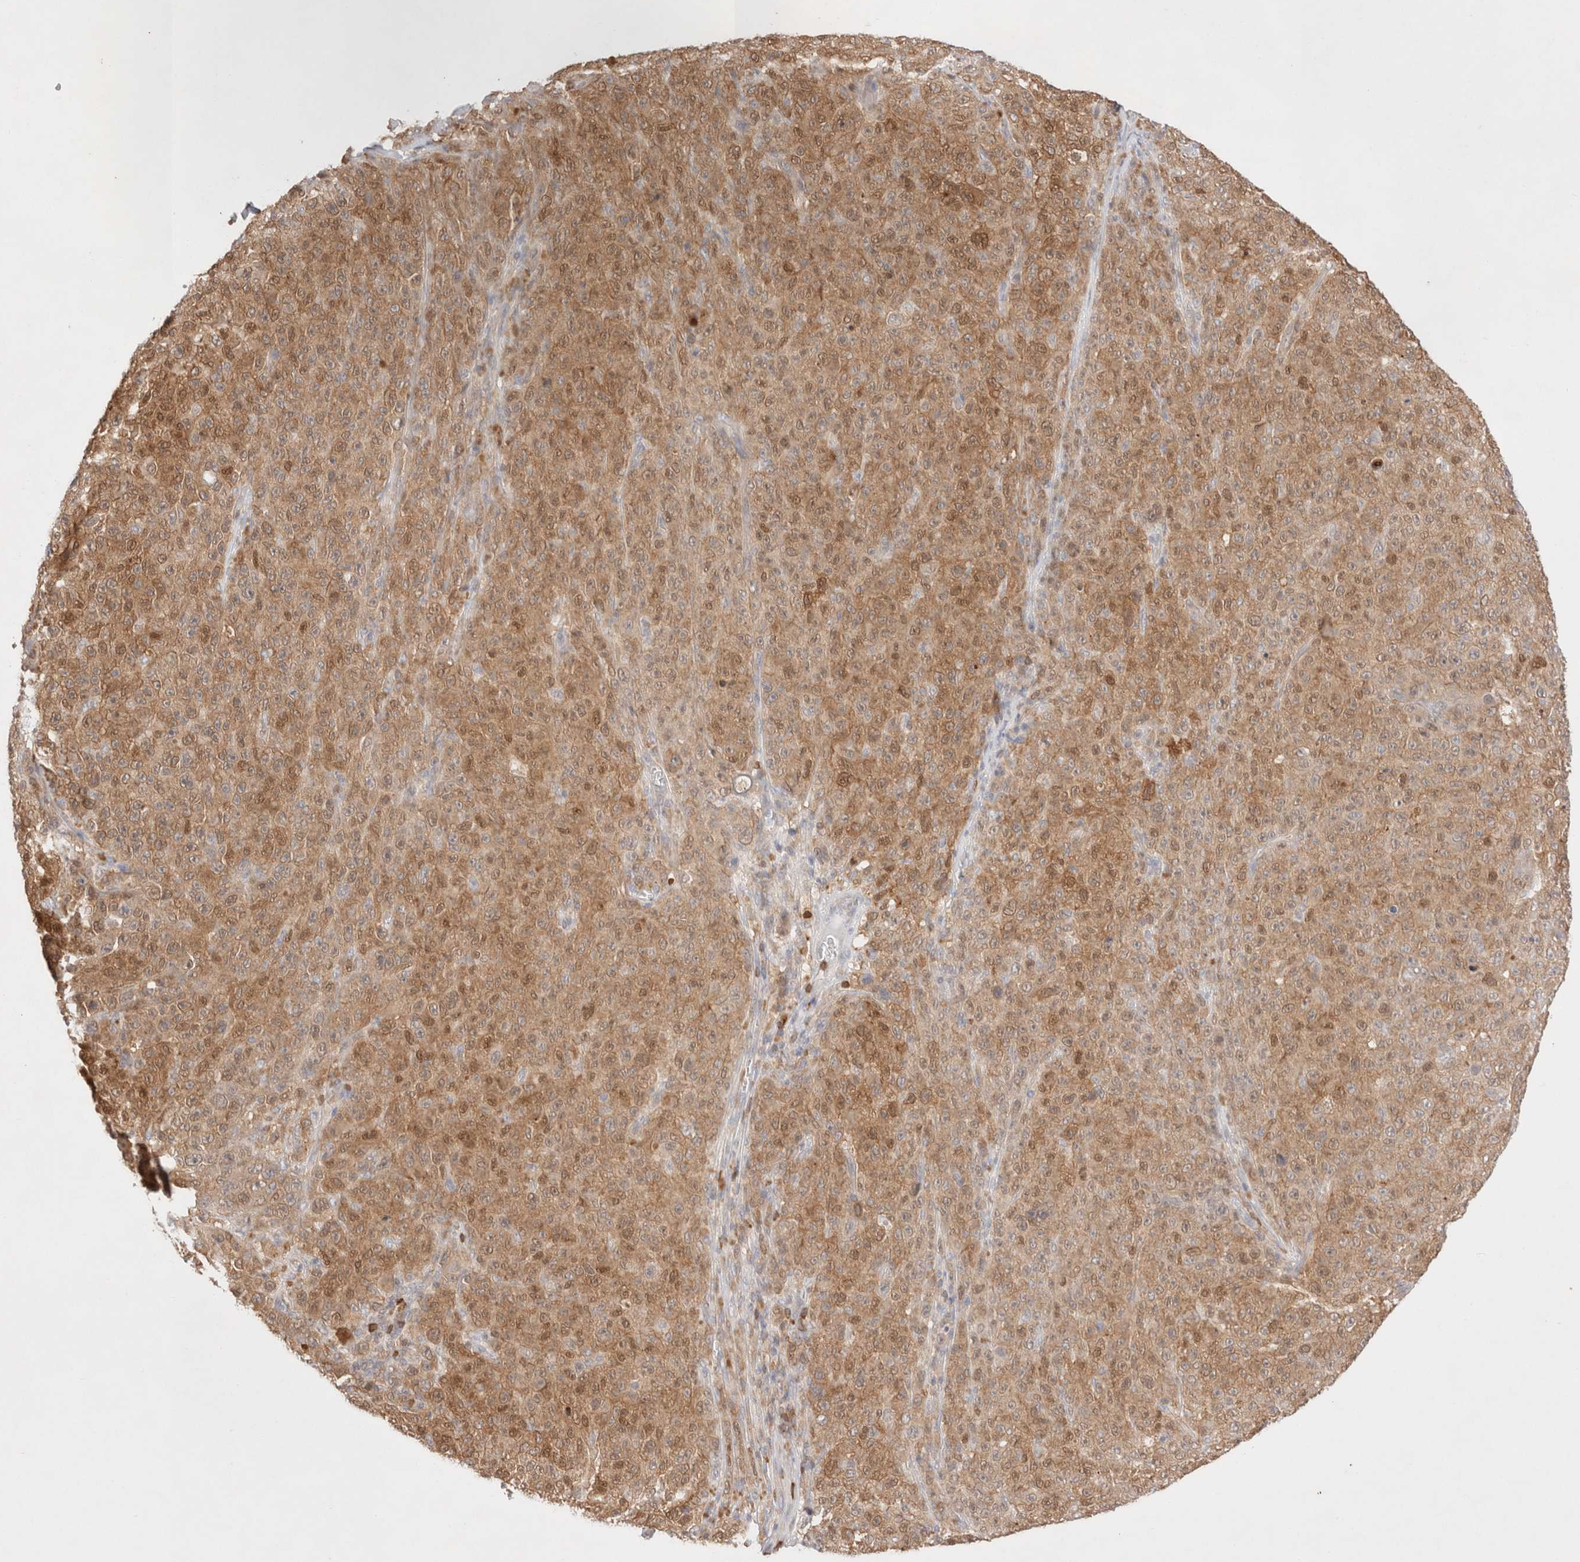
{"staining": {"intensity": "moderate", "quantity": ">75%", "location": "cytoplasmic/membranous,nuclear"}, "tissue": "melanoma", "cell_type": "Tumor cells", "image_type": "cancer", "snomed": [{"axis": "morphology", "description": "Malignant melanoma, NOS"}, {"axis": "topography", "description": "Skin"}], "caption": "Malignant melanoma stained for a protein displays moderate cytoplasmic/membranous and nuclear positivity in tumor cells.", "gene": "STARD10", "patient": {"sex": "female", "age": 82}}